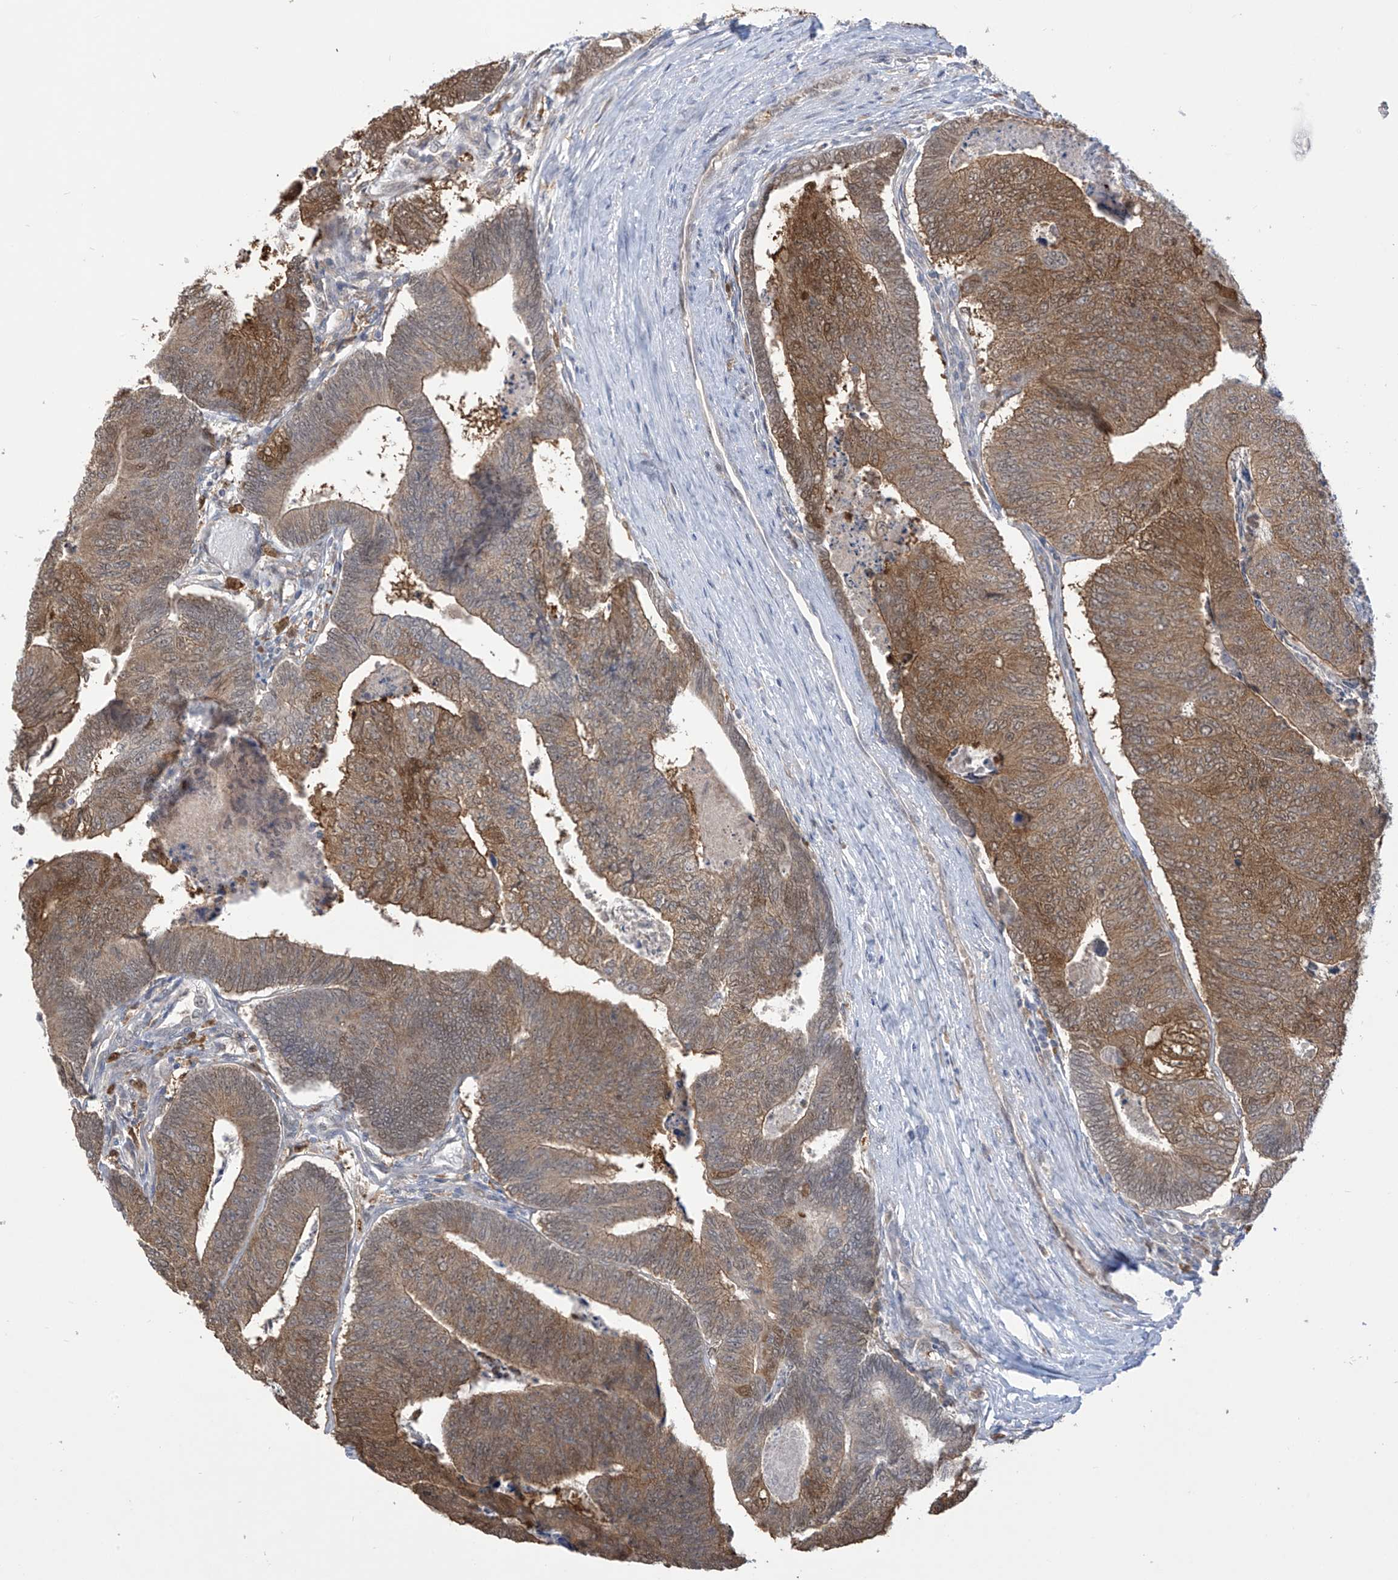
{"staining": {"intensity": "moderate", "quantity": ">75%", "location": "cytoplasmic/membranous"}, "tissue": "colorectal cancer", "cell_type": "Tumor cells", "image_type": "cancer", "snomed": [{"axis": "morphology", "description": "Adenocarcinoma, NOS"}, {"axis": "topography", "description": "Colon"}], "caption": "Colorectal cancer tissue reveals moderate cytoplasmic/membranous staining in about >75% of tumor cells", "gene": "IDH1", "patient": {"sex": "female", "age": 67}}